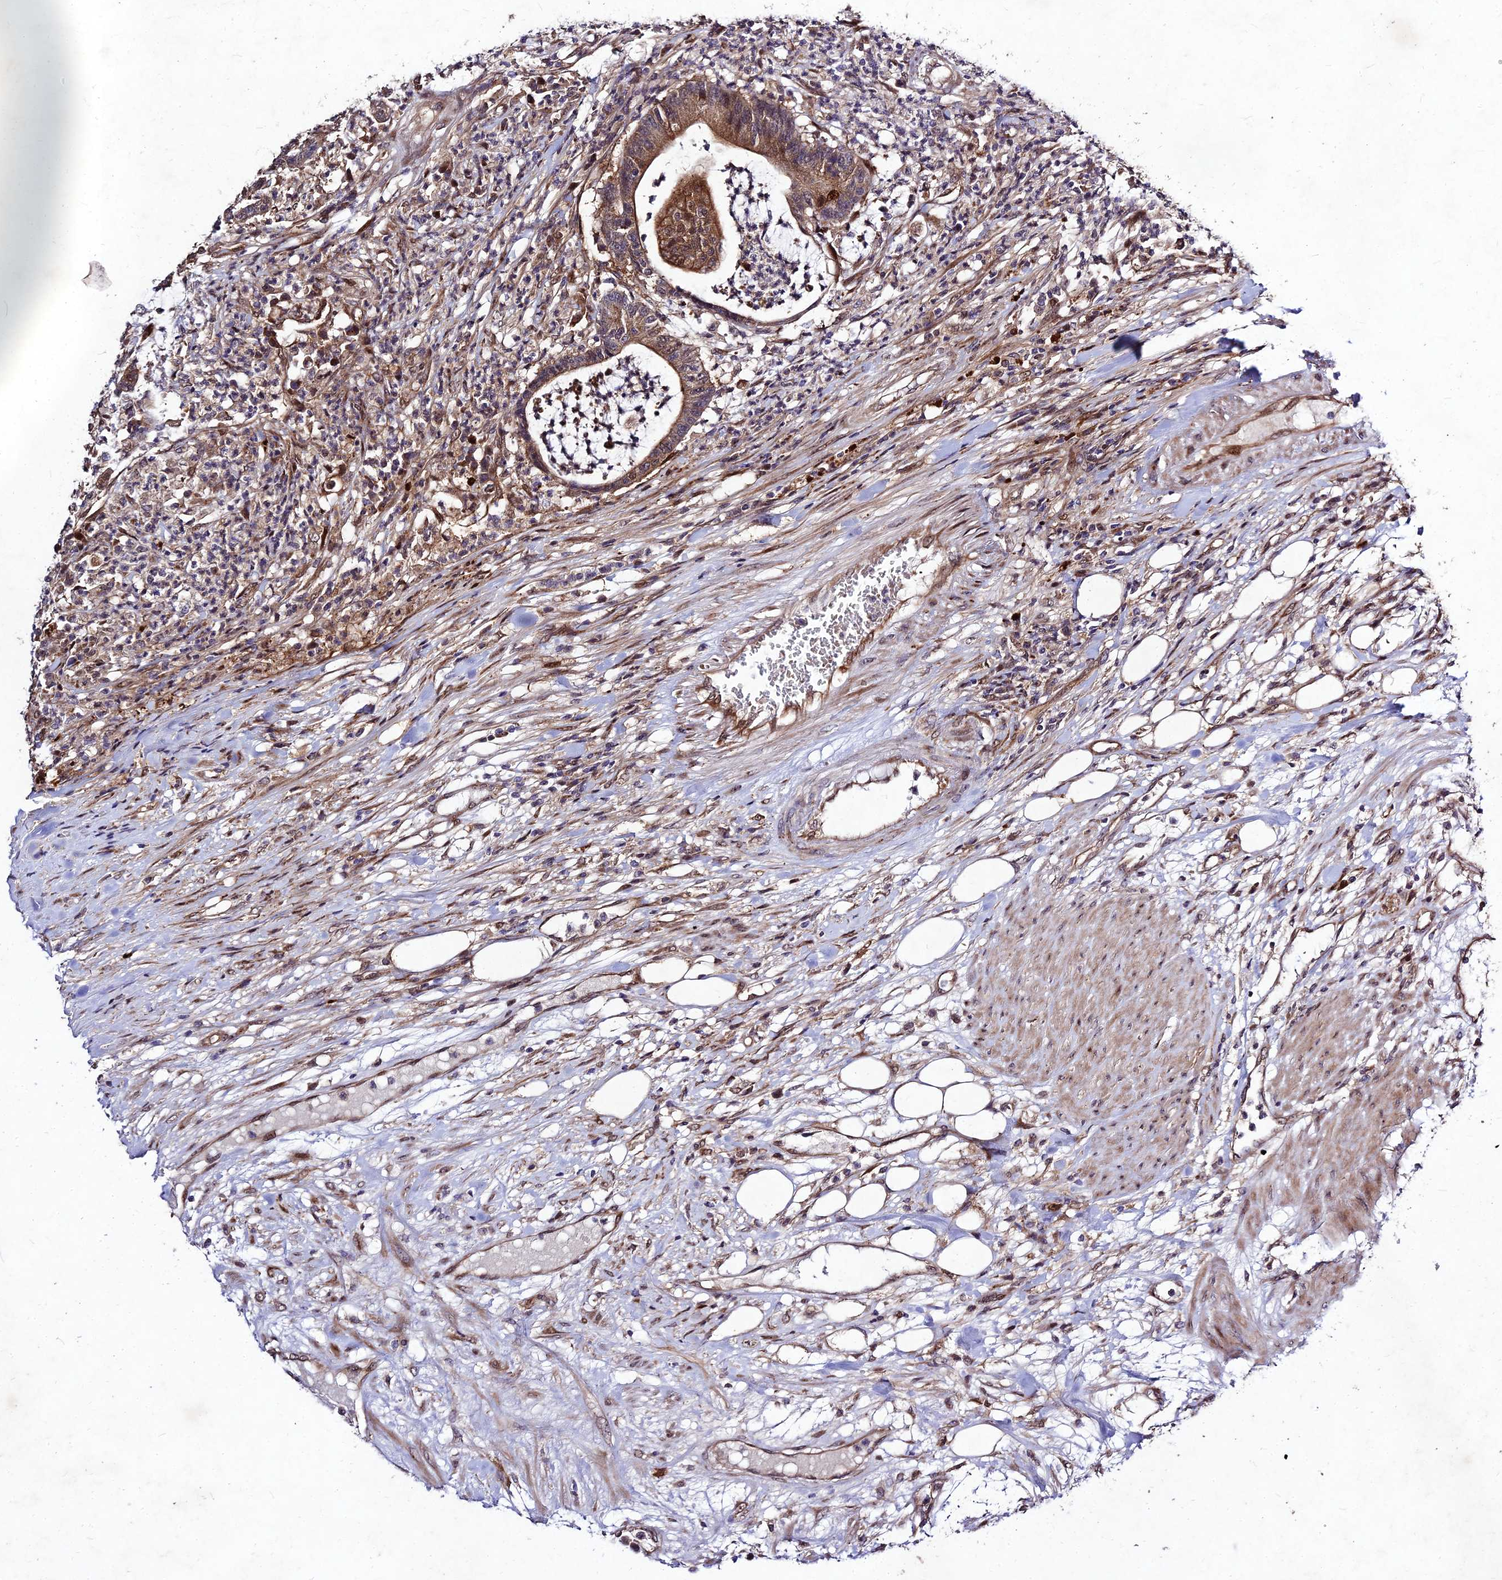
{"staining": {"intensity": "moderate", "quantity": ">75%", "location": "cytoplasmic/membranous"}, "tissue": "colorectal cancer", "cell_type": "Tumor cells", "image_type": "cancer", "snomed": [{"axis": "morphology", "description": "Adenocarcinoma, NOS"}, {"axis": "topography", "description": "Colon"}], "caption": "Colorectal cancer was stained to show a protein in brown. There is medium levels of moderate cytoplasmic/membranous positivity in about >75% of tumor cells.", "gene": "MKKS", "patient": {"sex": "female", "age": 84}}